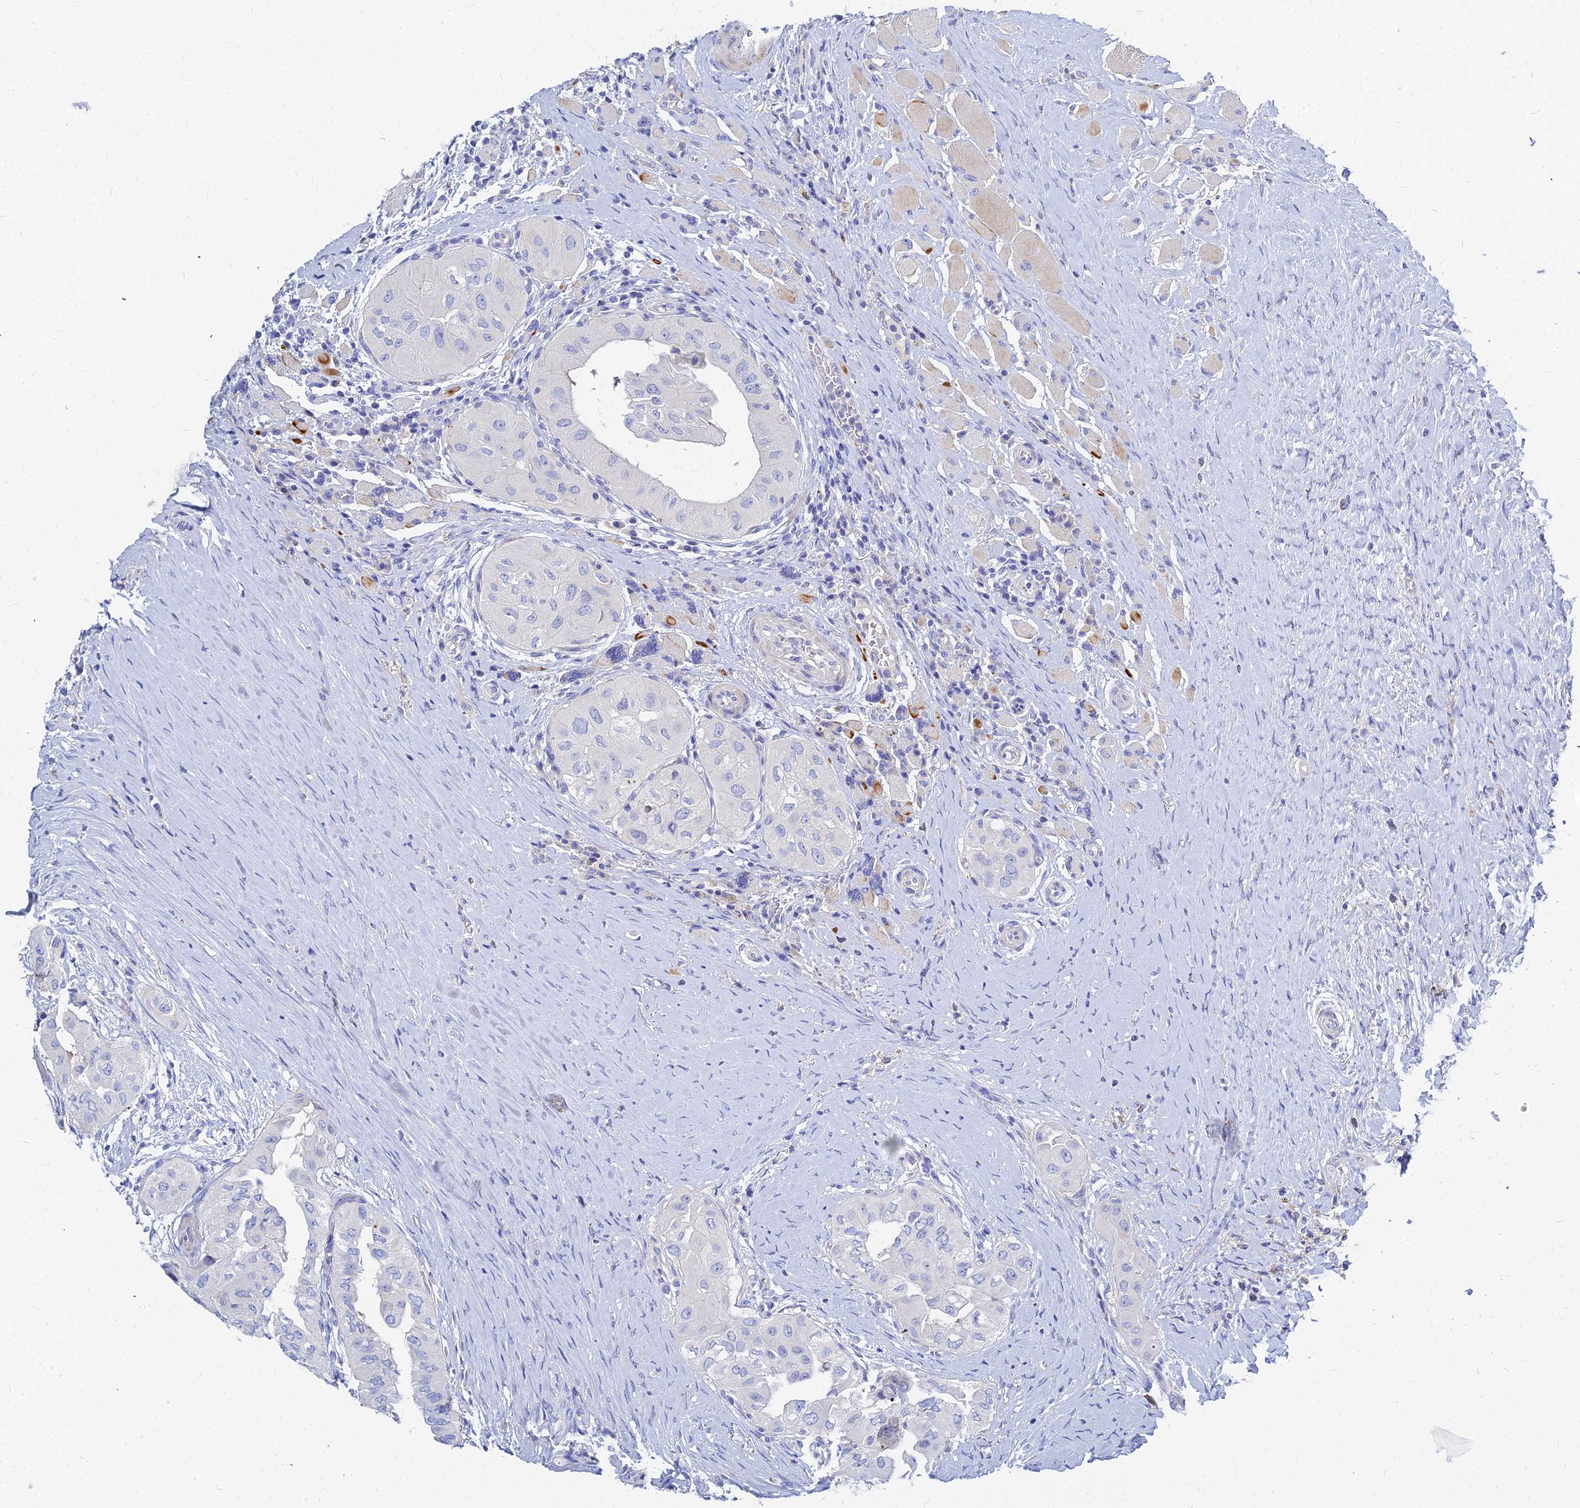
{"staining": {"intensity": "negative", "quantity": "none", "location": "none"}, "tissue": "thyroid cancer", "cell_type": "Tumor cells", "image_type": "cancer", "snomed": [{"axis": "morphology", "description": "Papillary adenocarcinoma, NOS"}, {"axis": "topography", "description": "Thyroid gland"}], "caption": "DAB immunohistochemical staining of human thyroid cancer shows no significant positivity in tumor cells.", "gene": "ZNF552", "patient": {"sex": "female", "age": 59}}